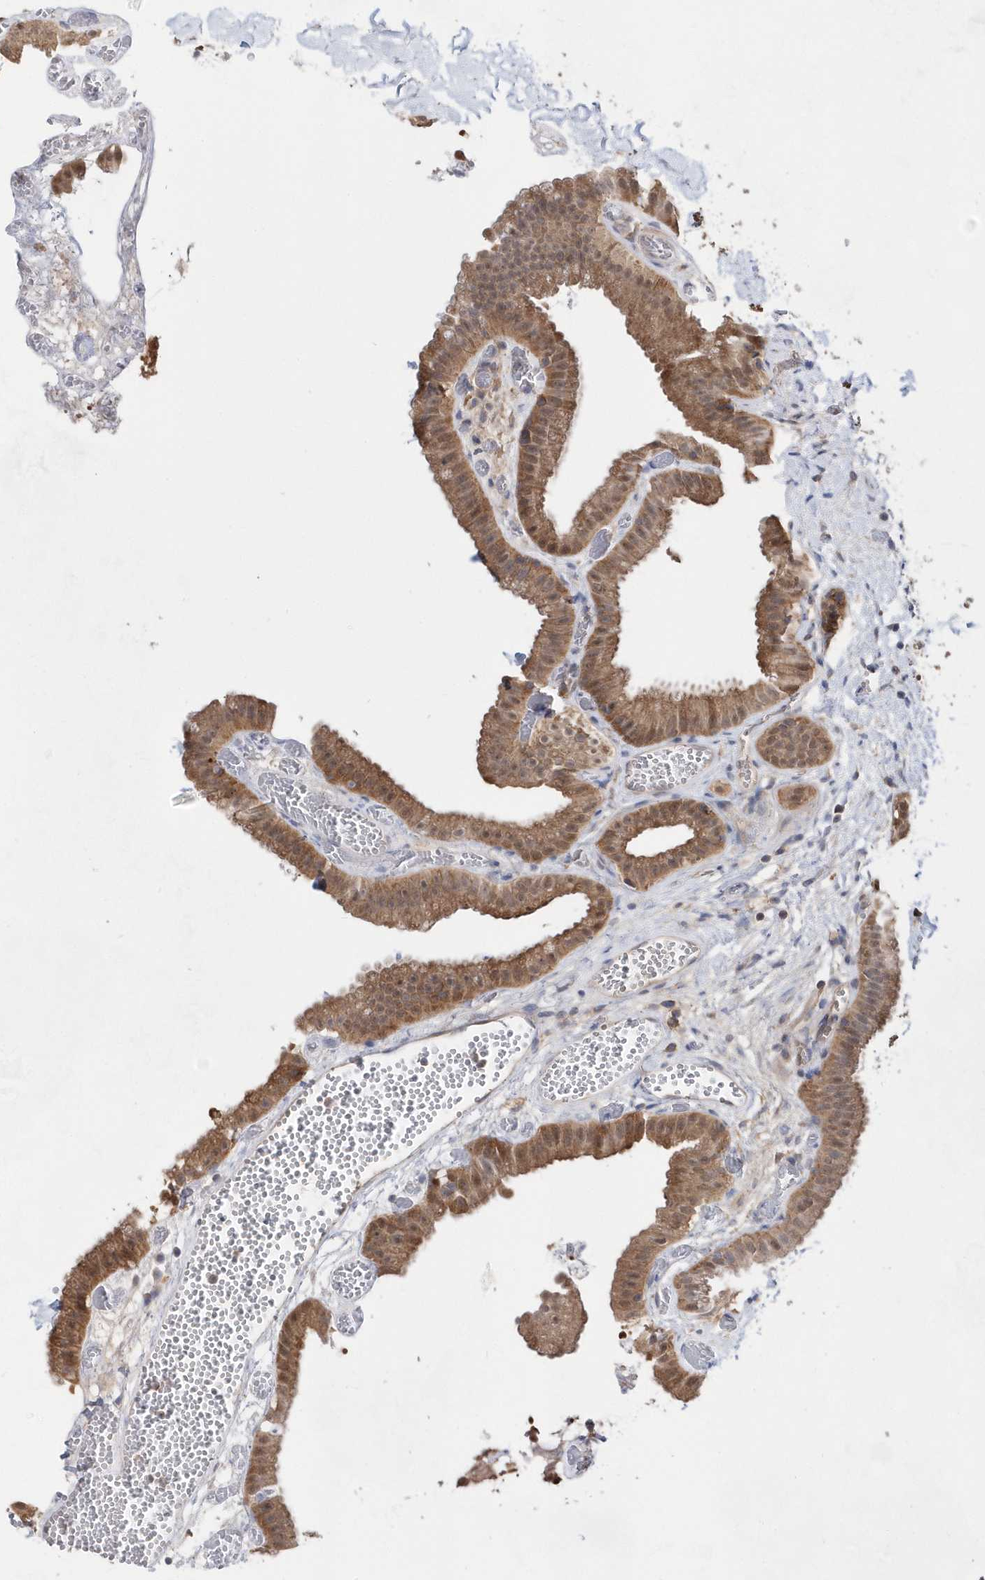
{"staining": {"intensity": "moderate", "quantity": ">75%", "location": "cytoplasmic/membranous,nuclear"}, "tissue": "gallbladder", "cell_type": "Glandular cells", "image_type": "normal", "snomed": [{"axis": "morphology", "description": "Normal tissue, NOS"}, {"axis": "topography", "description": "Gallbladder"}], "caption": "Immunohistochemical staining of normal gallbladder shows moderate cytoplasmic/membranous,nuclear protein expression in approximately >75% of glandular cells. The staining was performed using DAB (3,3'-diaminobenzidine), with brown indicating positive protein expression. Nuclei are stained blue with hematoxylin.", "gene": "BDH2", "patient": {"sex": "female", "age": 64}}